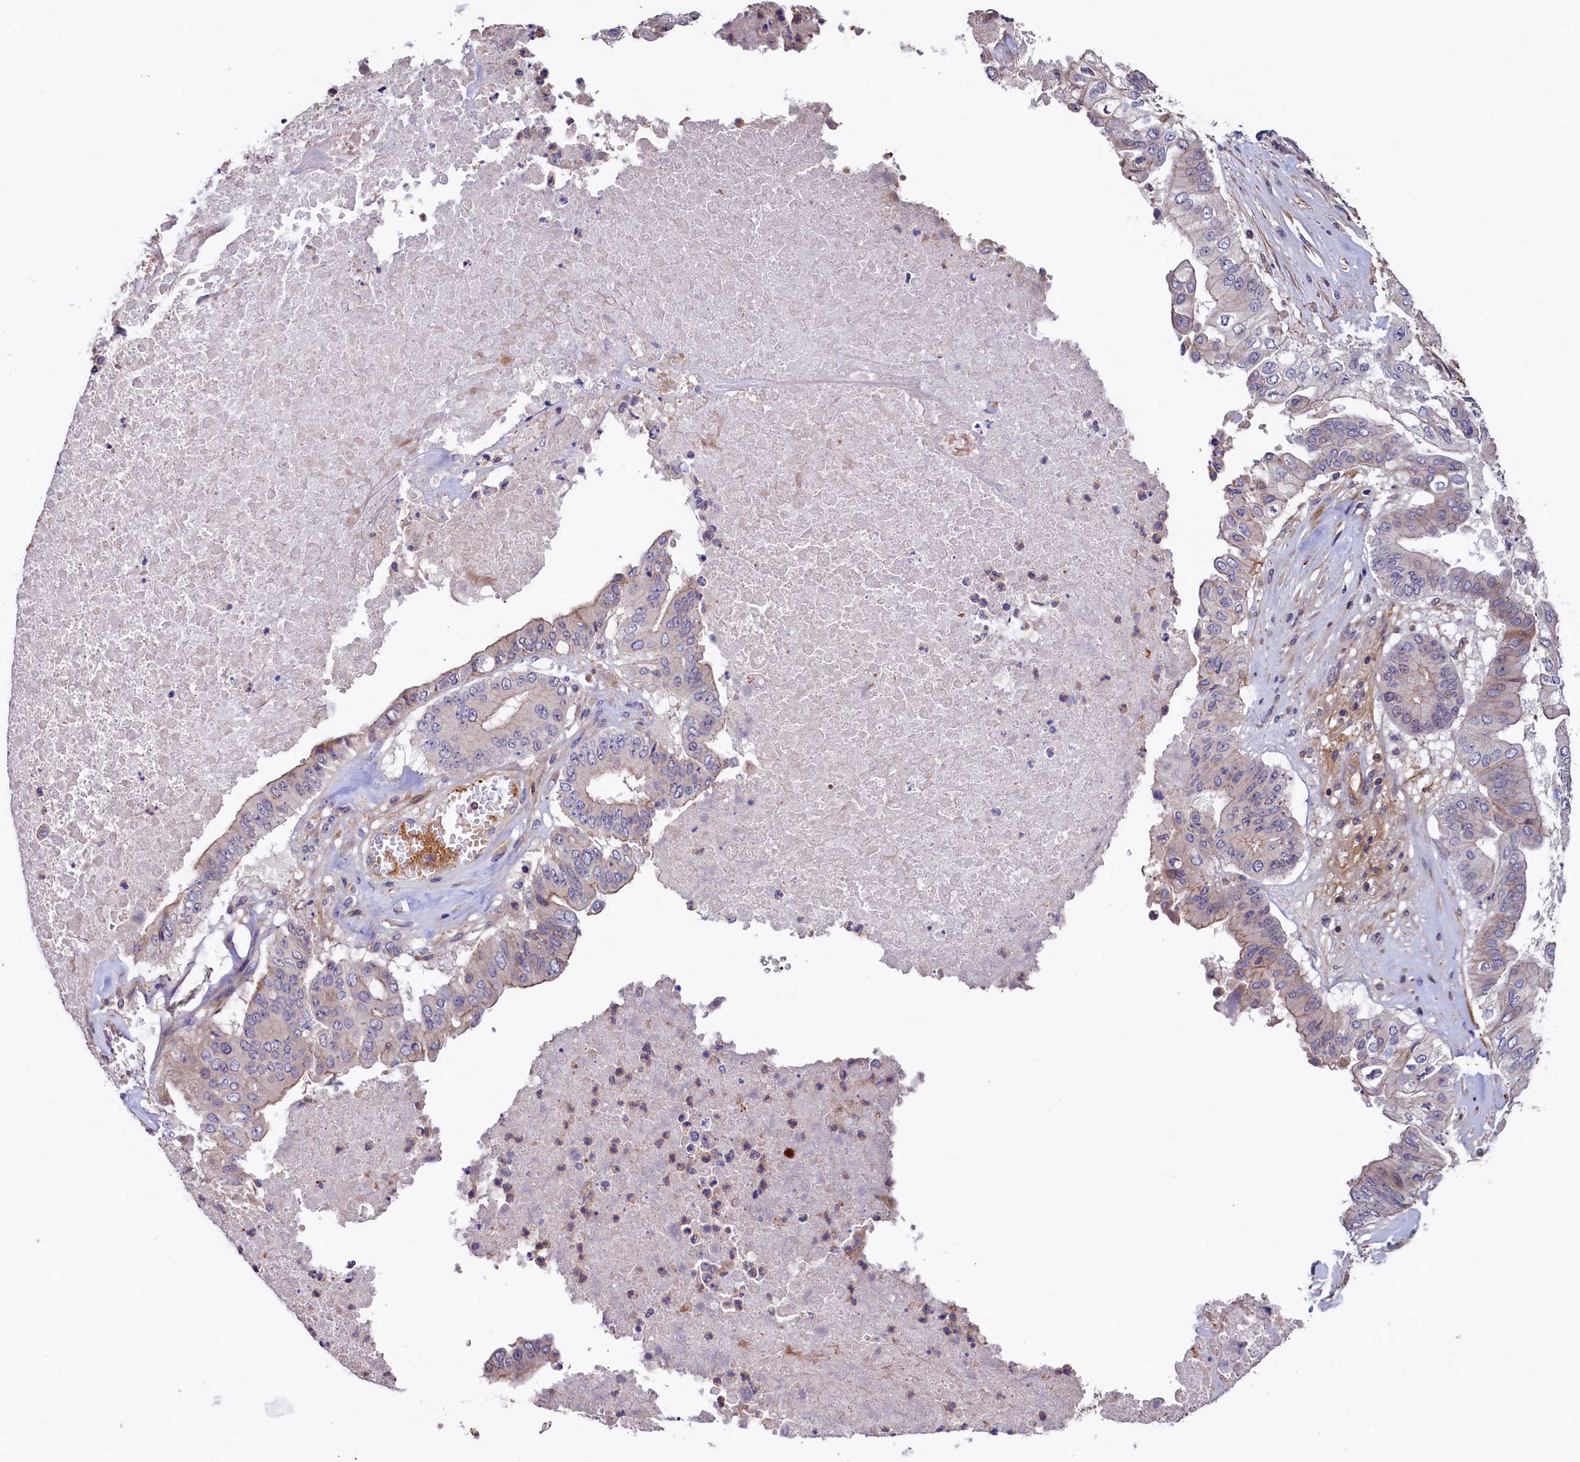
{"staining": {"intensity": "weak", "quantity": "<25%", "location": "cytoplasmic/membranous"}, "tissue": "pancreatic cancer", "cell_type": "Tumor cells", "image_type": "cancer", "snomed": [{"axis": "morphology", "description": "Adenocarcinoma, NOS"}, {"axis": "topography", "description": "Pancreas"}], "caption": "Immunohistochemistry (IHC) photomicrograph of neoplastic tissue: pancreatic cancer (adenocarcinoma) stained with DAB reveals no significant protein positivity in tumor cells.", "gene": "DUOXA1", "patient": {"sex": "female", "age": 77}}